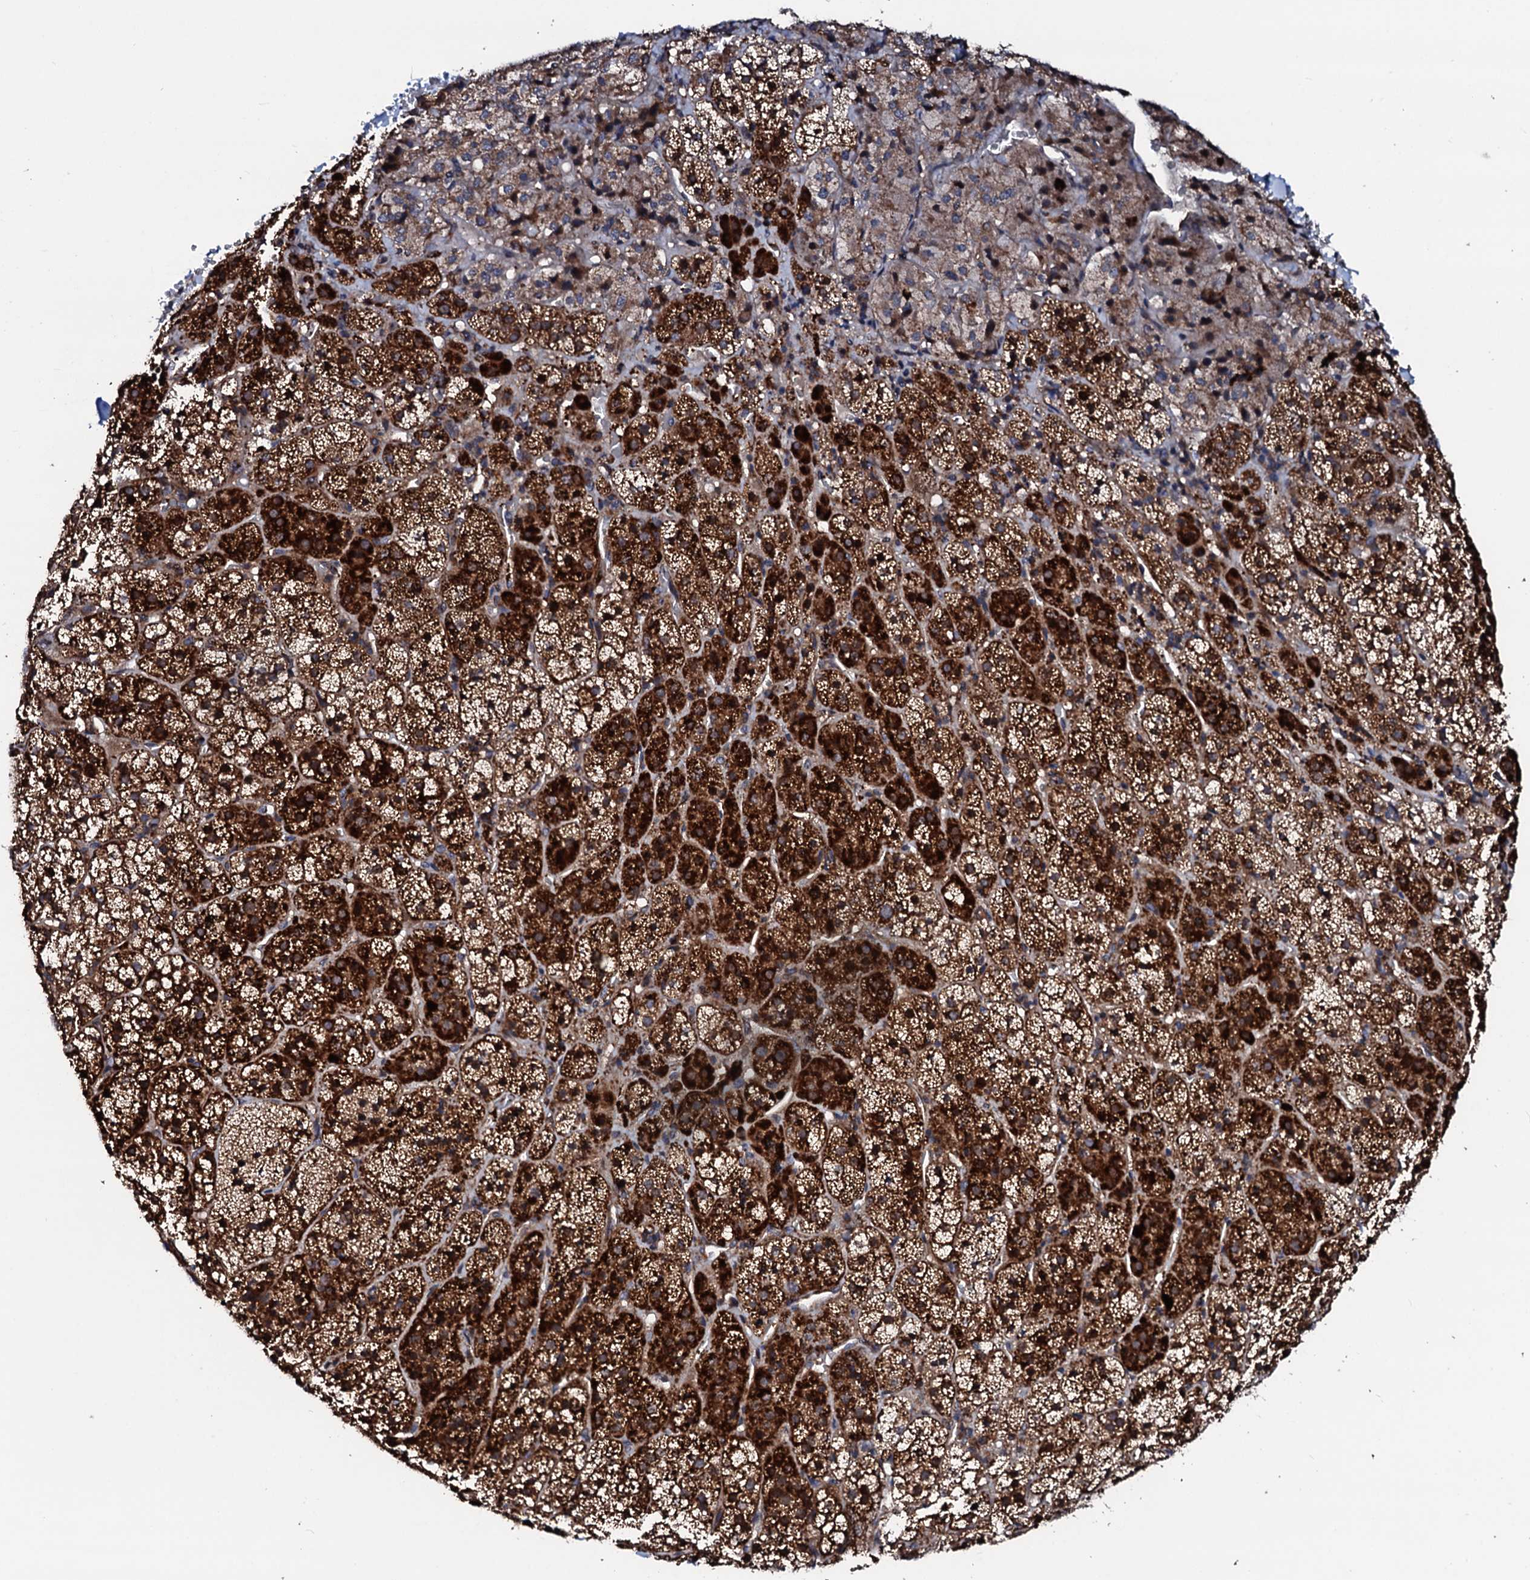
{"staining": {"intensity": "strong", "quantity": ">75%", "location": "cytoplasmic/membranous"}, "tissue": "adrenal gland", "cell_type": "Glandular cells", "image_type": "normal", "snomed": [{"axis": "morphology", "description": "Normal tissue, NOS"}, {"axis": "topography", "description": "Adrenal gland"}], "caption": "IHC staining of normal adrenal gland, which shows high levels of strong cytoplasmic/membranous positivity in approximately >75% of glandular cells indicating strong cytoplasmic/membranous protein staining. The staining was performed using DAB (brown) for protein detection and nuclei were counterstained in hematoxylin (blue).", "gene": "ENSG00000256591", "patient": {"sex": "female", "age": 44}}